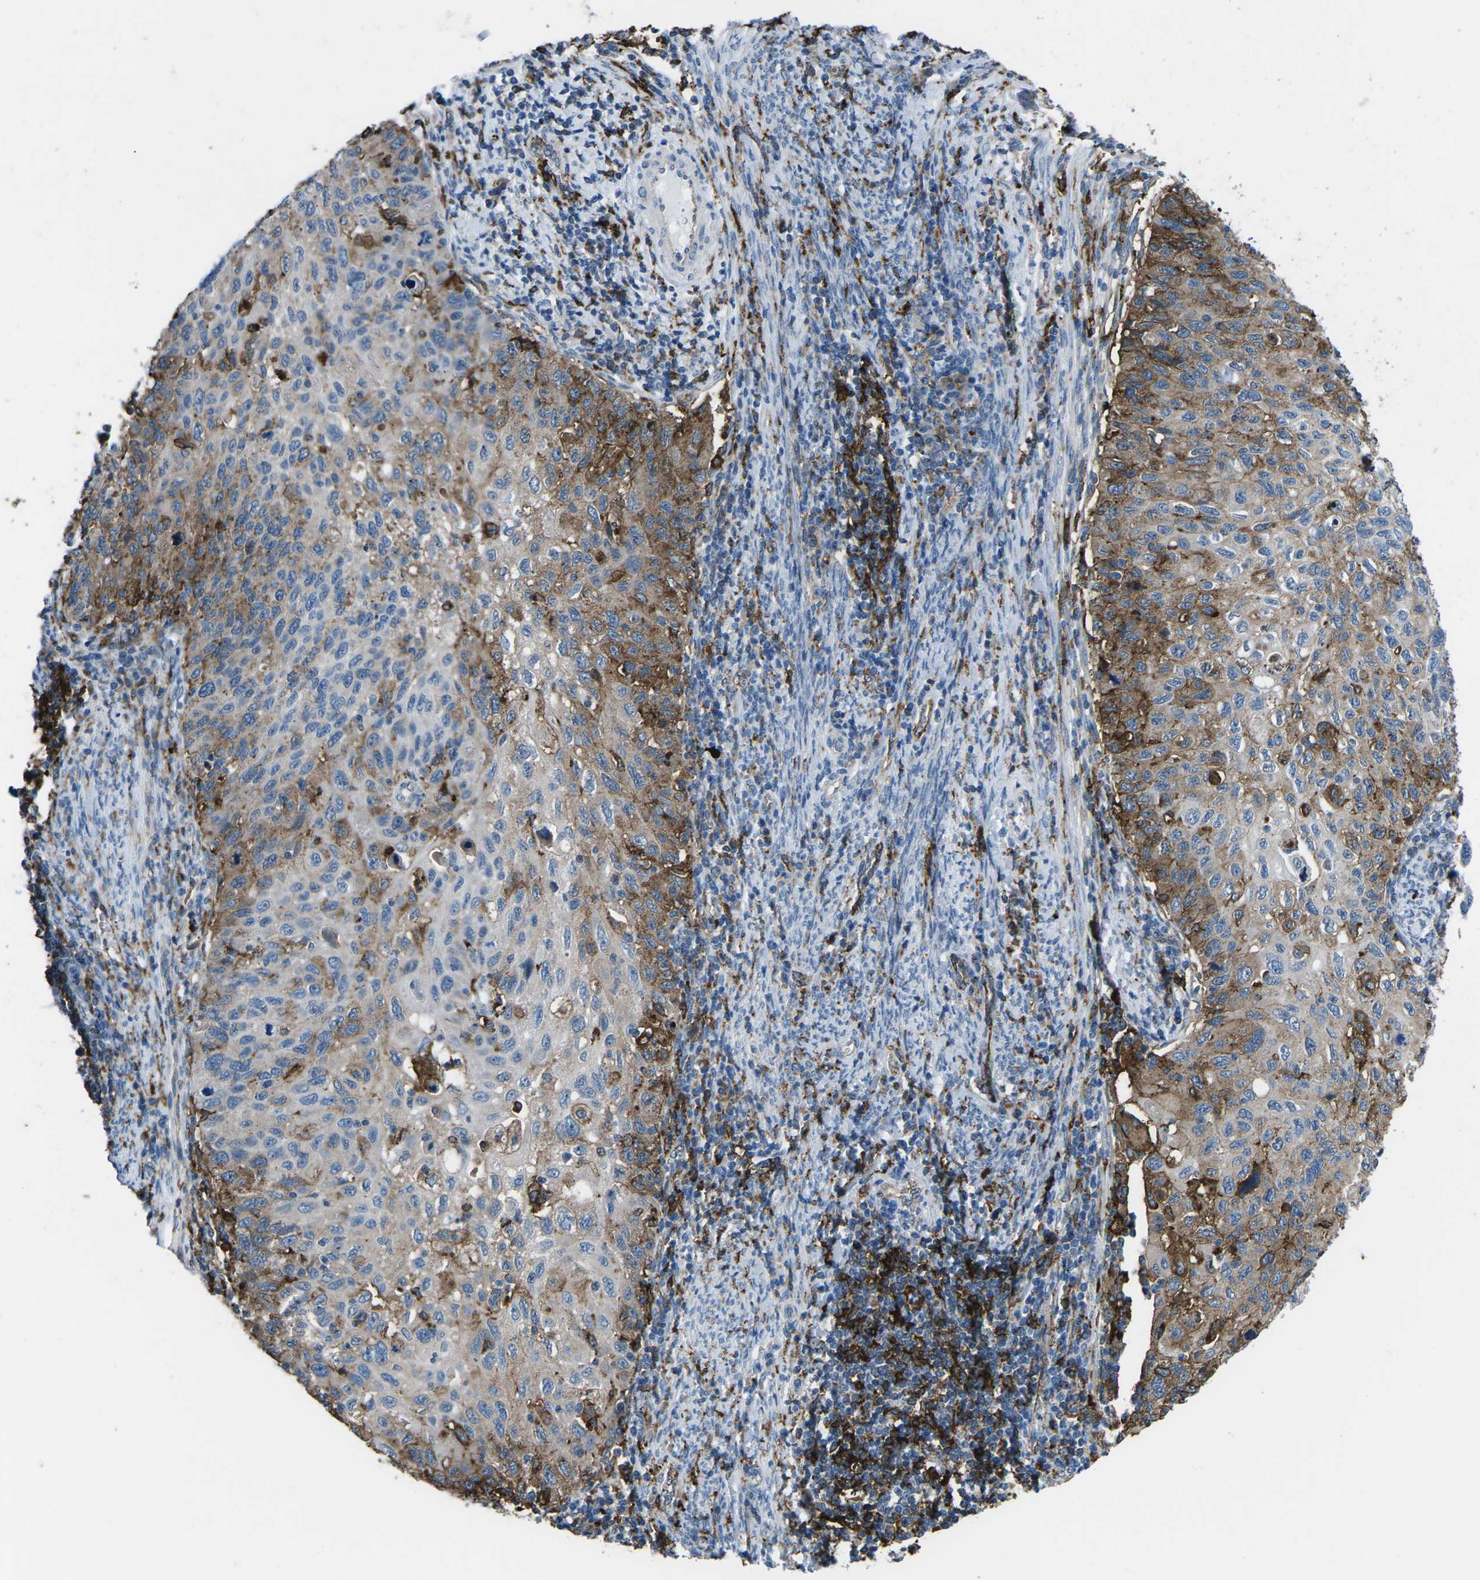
{"staining": {"intensity": "moderate", "quantity": "<25%", "location": "cytoplasmic/membranous"}, "tissue": "cervical cancer", "cell_type": "Tumor cells", "image_type": "cancer", "snomed": [{"axis": "morphology", "description": "Squamous cell carcinoma, NOS"}, {"axis": "topography", "description": "Cervix"}], "caption": "Squamous cell carcinoma (cervical) stained with a protein marker demonstrates moderate staining in tumor cells.", "gene": "PTPN1", "patient": {"sex": "female", "age": 70}}